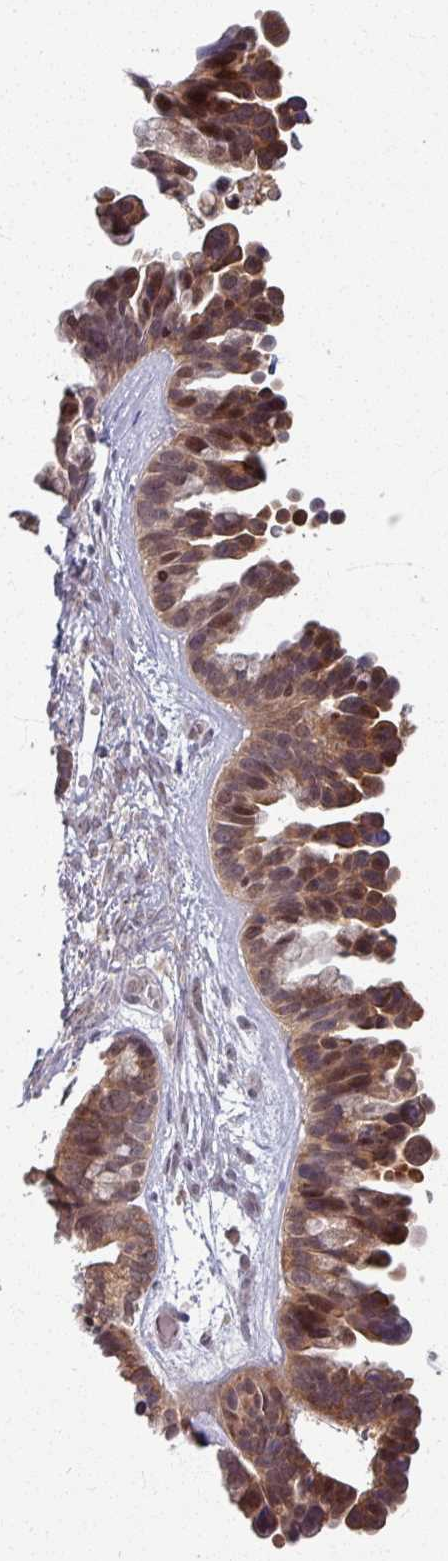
{"staining": {"intensity": "moderate", "quantity": ">75%", "location": "cytoplasmic/membranous,nuclear"}, "tissue": "ovarian cancer", "cell_type": "Tumor cells", "image_type": "cancer", "snomed": [{"axis": "morphology", "description": "Cystadenocarcinoma, serous, NOS"}, {"axis": "topography", "description": "Ovary"}], "caption": "Serous cystadenocarcinoma (ovarian) stained with a brown dye shows moderate cytoplasmic/membranous and nuclear positive staining in approximately >75% of tumor cells.", "gene": "KLC3", "patient": {"sex": "female", "age": 56}}